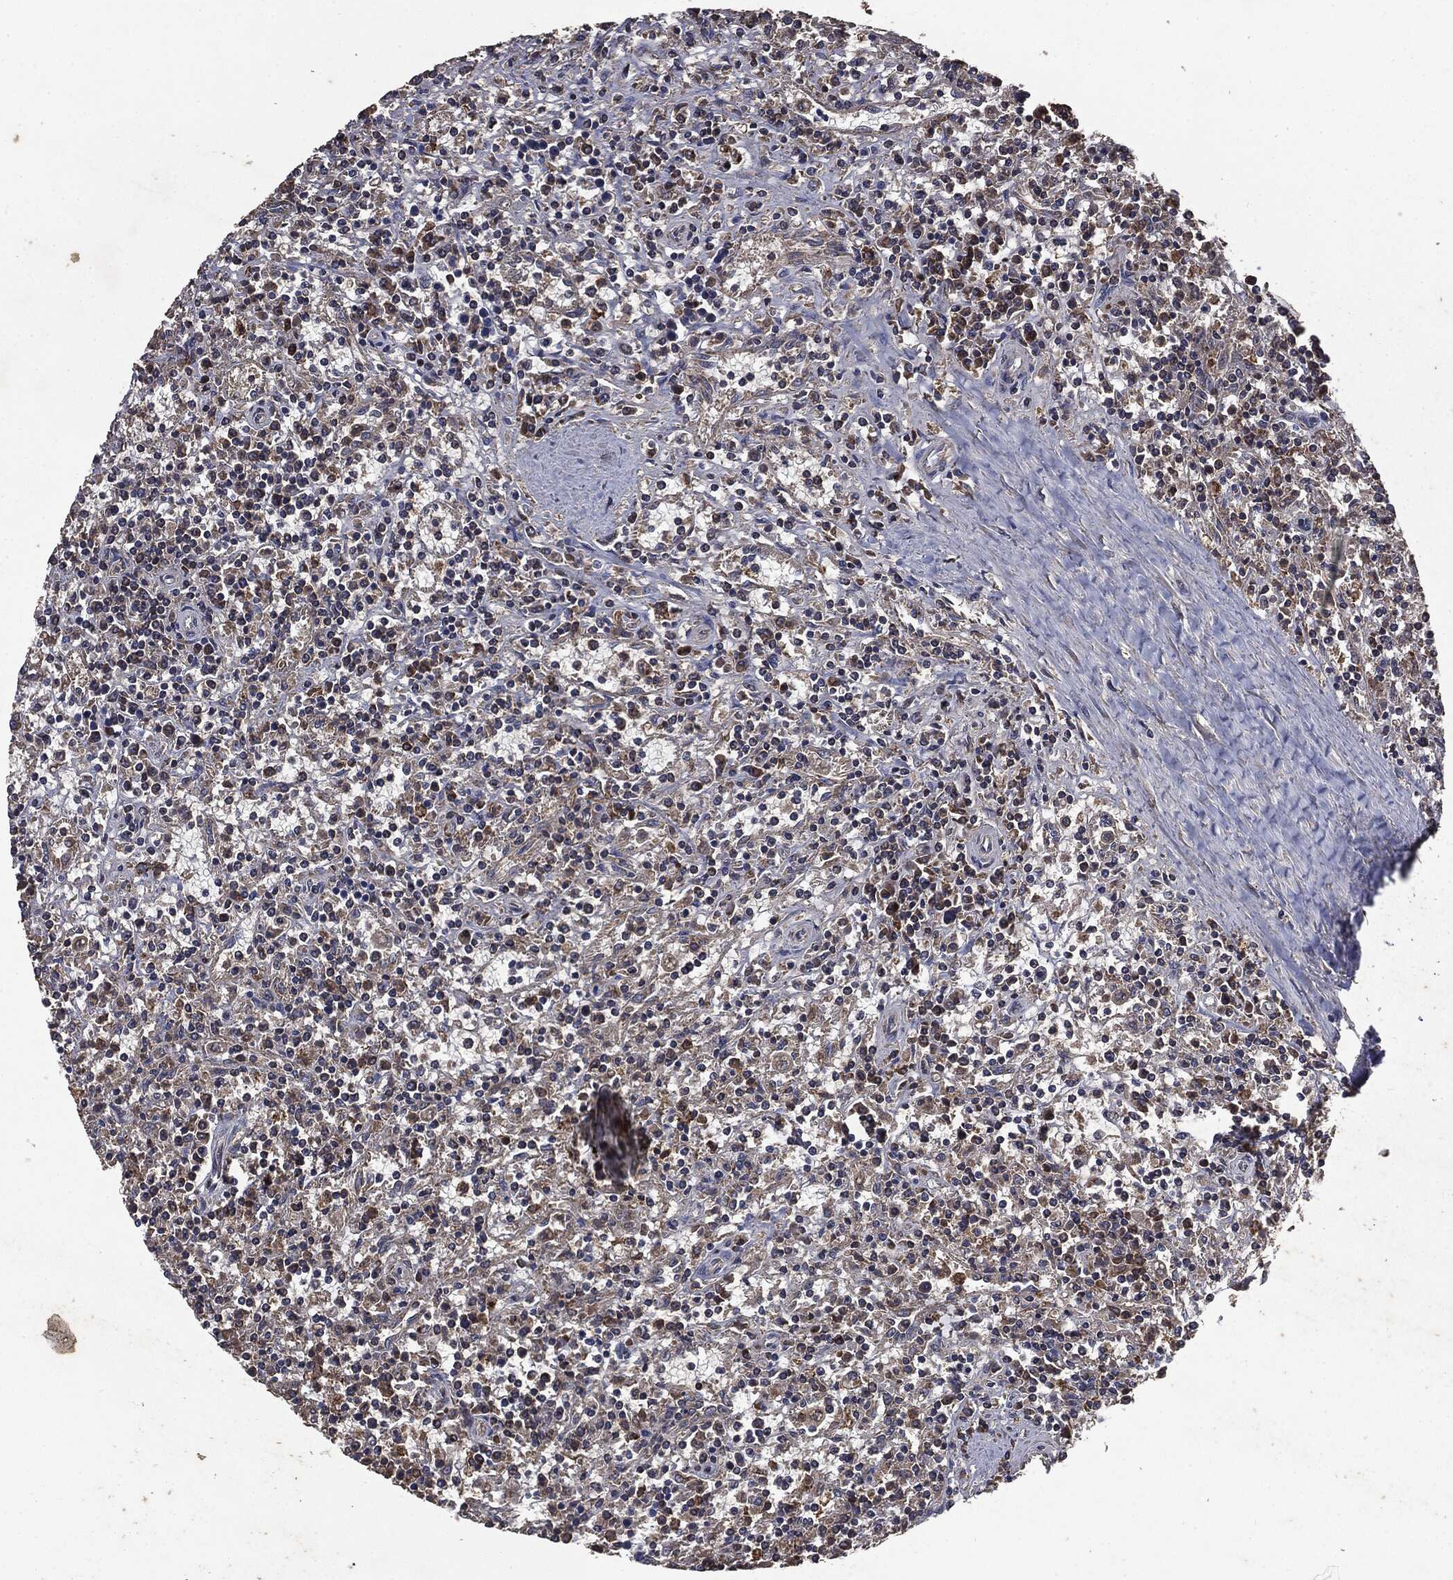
{"staining": {"intensity": "weak", "quantity": "<25%", "location": "cytoplasmic/membranous"}, "tissue": "lymphoma", "cell_type": "Tumor cells", "image_type": "cancer", "snomed": [{"axis": "morphology", "description": "Malignant lymphoma, non-Hodgkin's type, Low grade"}, {"axis": "topography", "description": "Spleen"}], "caption": "High power microscopy photomicrograph of an immunohistochemistry (IHC) micrograph of lymphoma, revealing no significant positivity in tumor cells. (DAB (3,3'-diaminobenzidine) IHC visualized using brightfield microscopy, high magnification).", "gene": "MAPK6", "patient": {"sex": "male", "age": 62}}